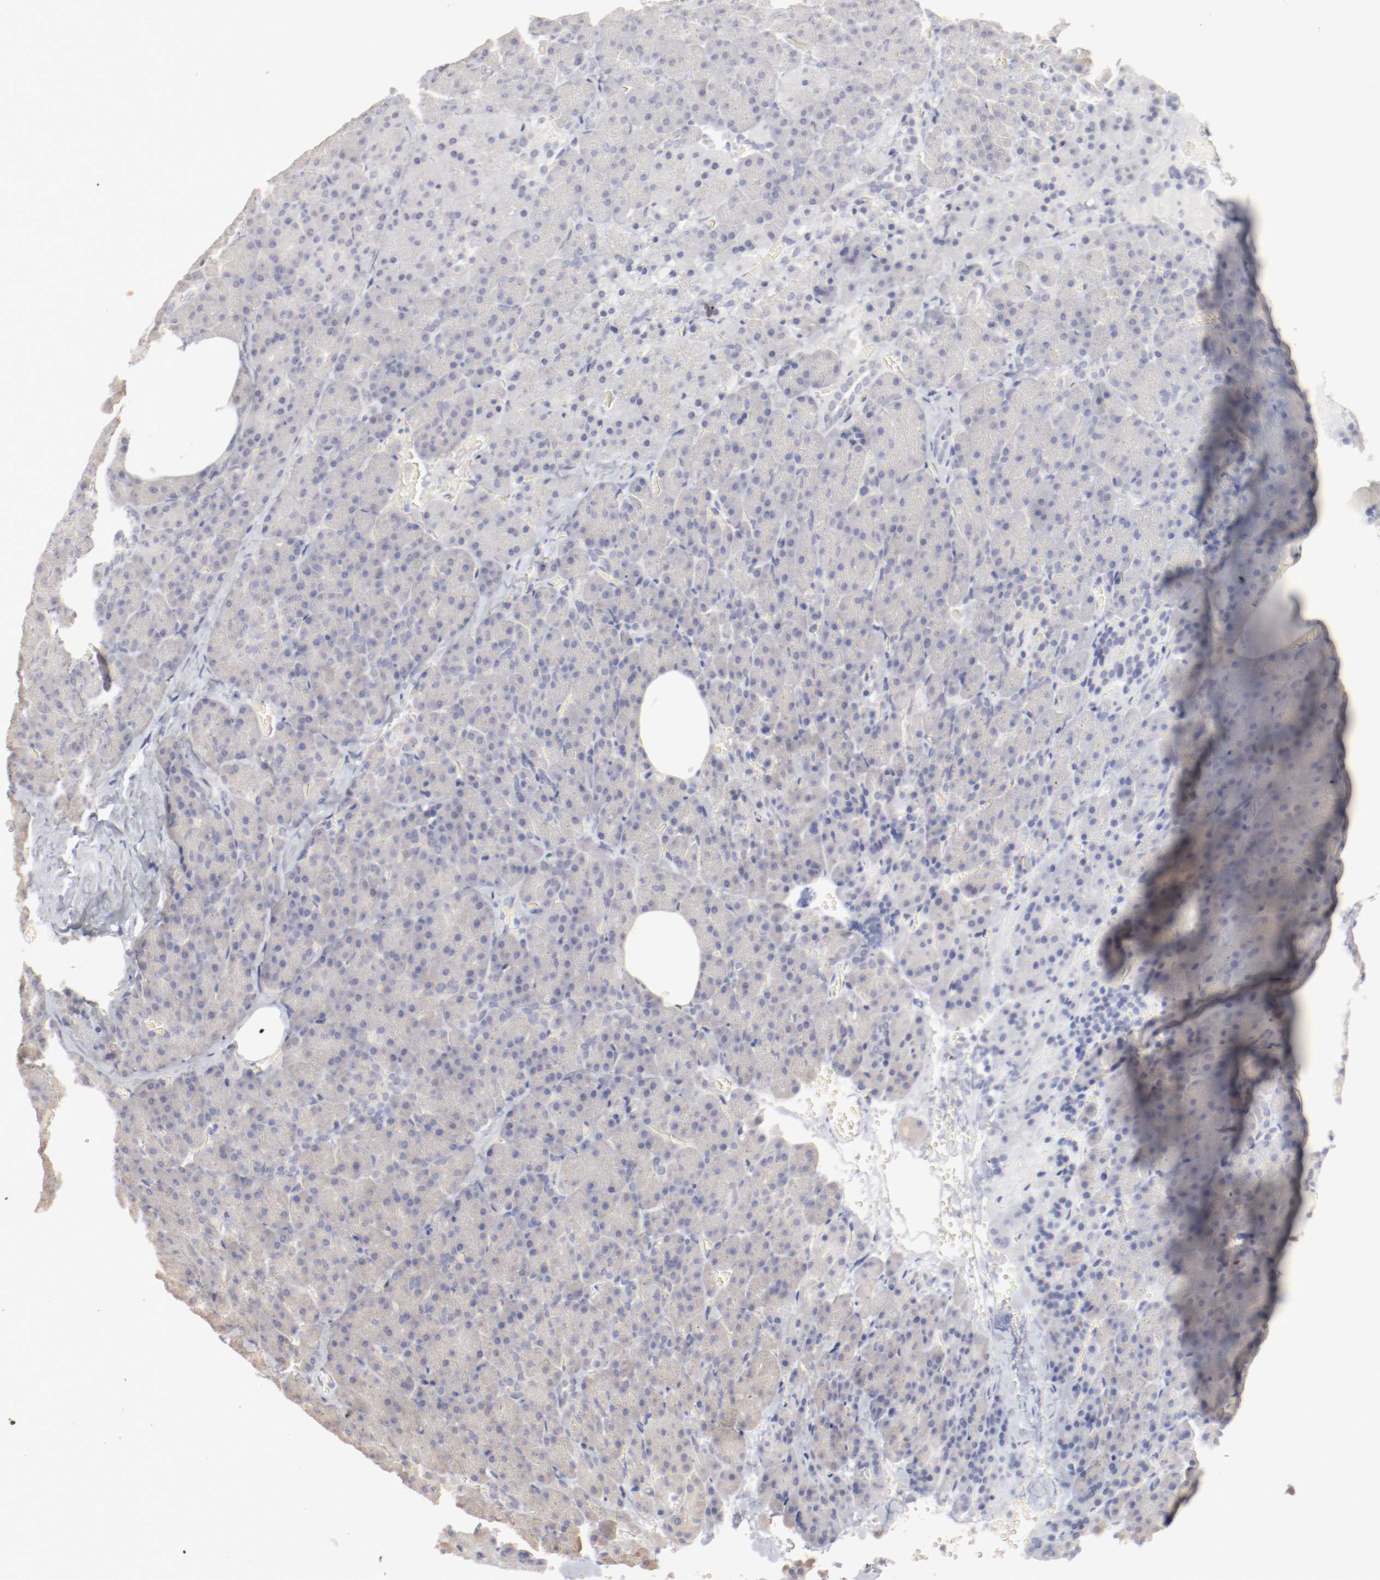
{"staining": {"intensity": "weak", "quantity": ">75%", "location": "cytoplasmic/membranous"}, "tissue": "carcinoid", "cell_type": "Tumor cells", "image_type": "cancer", "snomed": [{"axis": "morphology", "description": "Normal tissue, NOS"}, {"axis": "morphology", "description": "Carcinoid, malignant, NOS"}, {"axis": "topography", "description": "Pancreas"}], "caption": "Weak cytoplasmic/membranous protein expression is seen in approximately >75% of tumor cells in malignant carcinoid.", "gene": "DNAL4", "patient": {"sex": "female", "age": 35}}